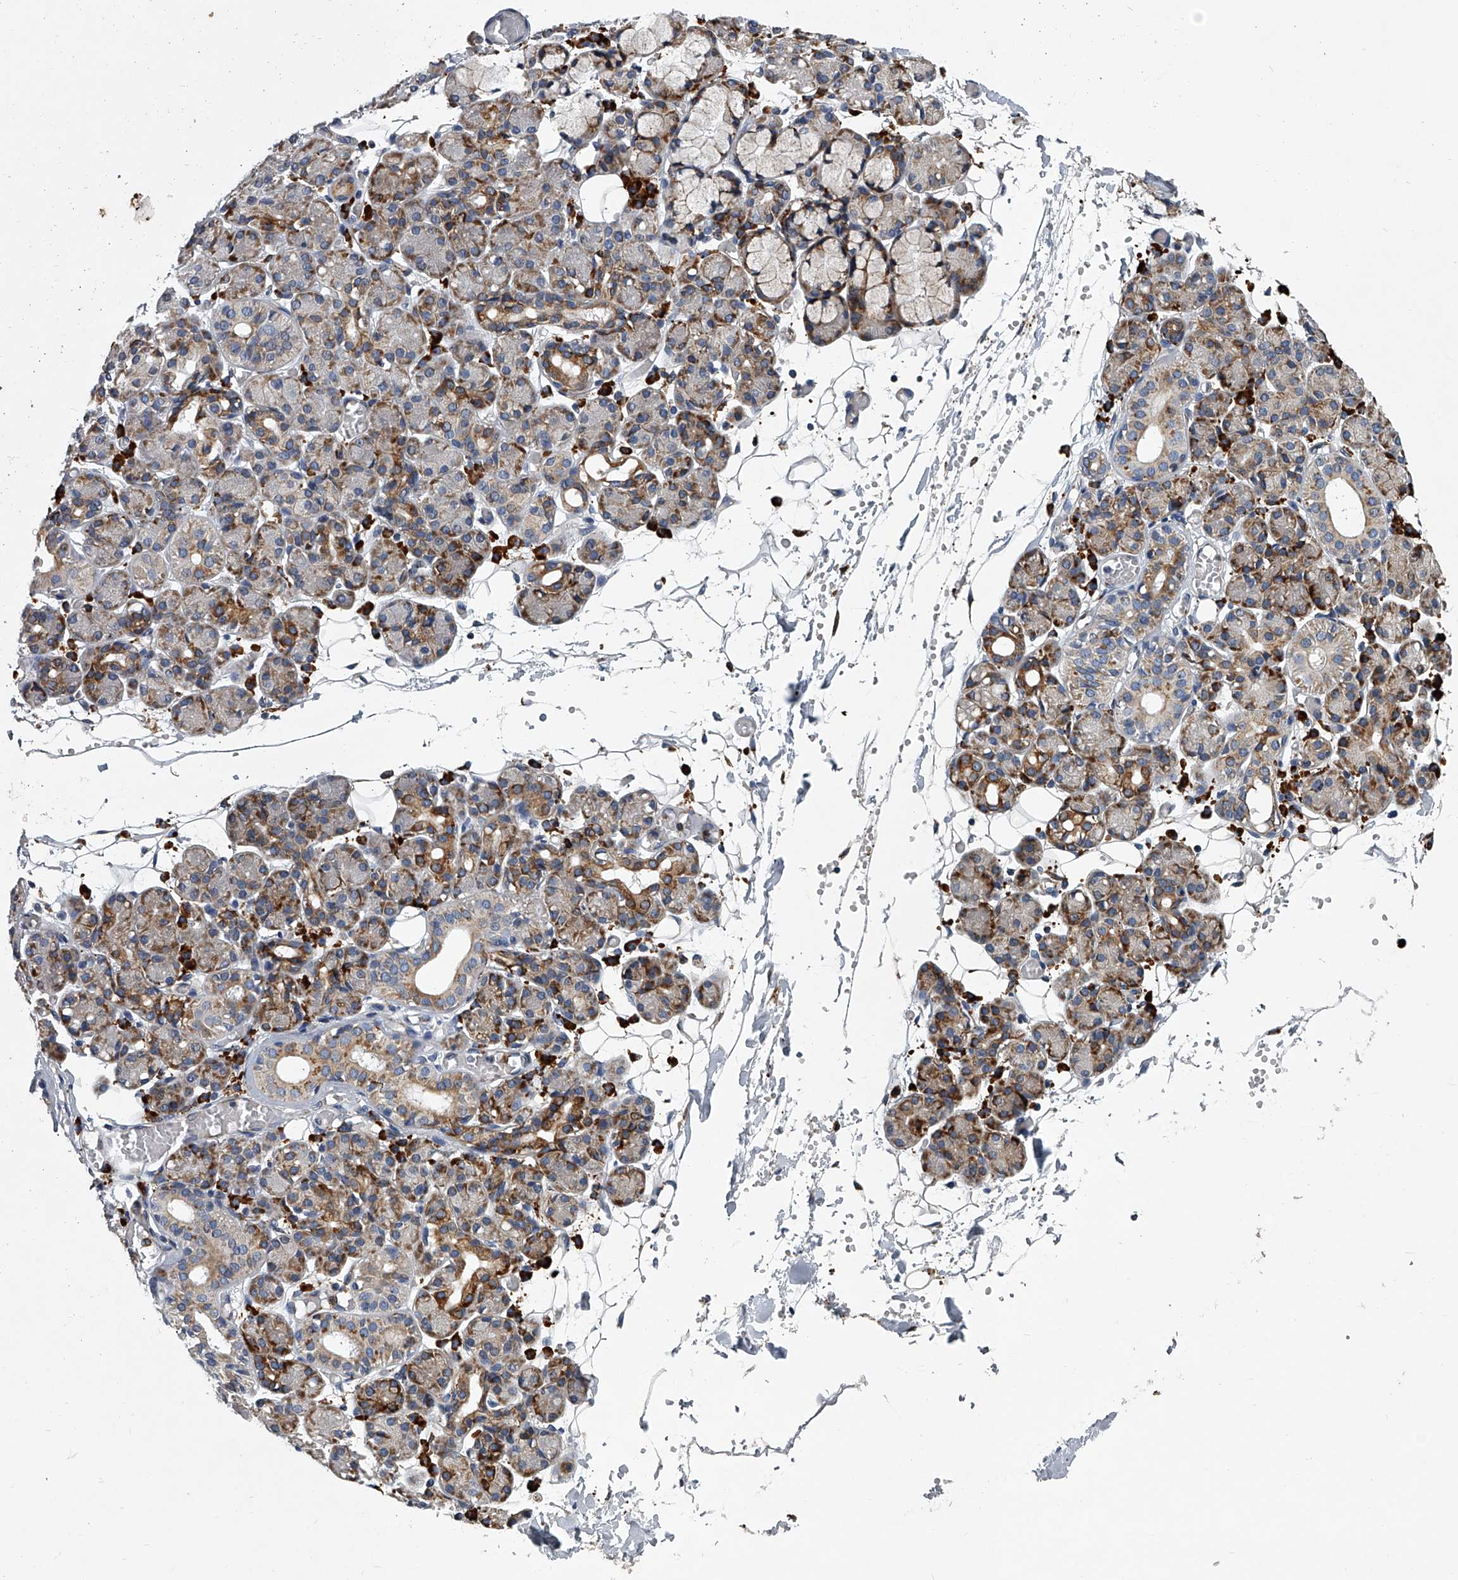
{"staining": {"intensity": "moderate", "quantity": "25%-75%", "location": "cytoplasmic/membranous"}, "tissue": "salivary gland", "cell_type": "Glandular cells", "image_type": "normal", "snomed": [{"axis": "morphology", "description": "Normal tissue, NOS"}, {"axis": "topography", "description": "Salivary gland"}], "caption": "Immunohistochemical staining of benign salivary gland shows 25%-75% levels of moderate cytoplasmic/membranous protein positivity in approximately 25%-75% of glandular cells.", "gene": "TMEM63C", "patient": {"sex": "male", "age": 63}}